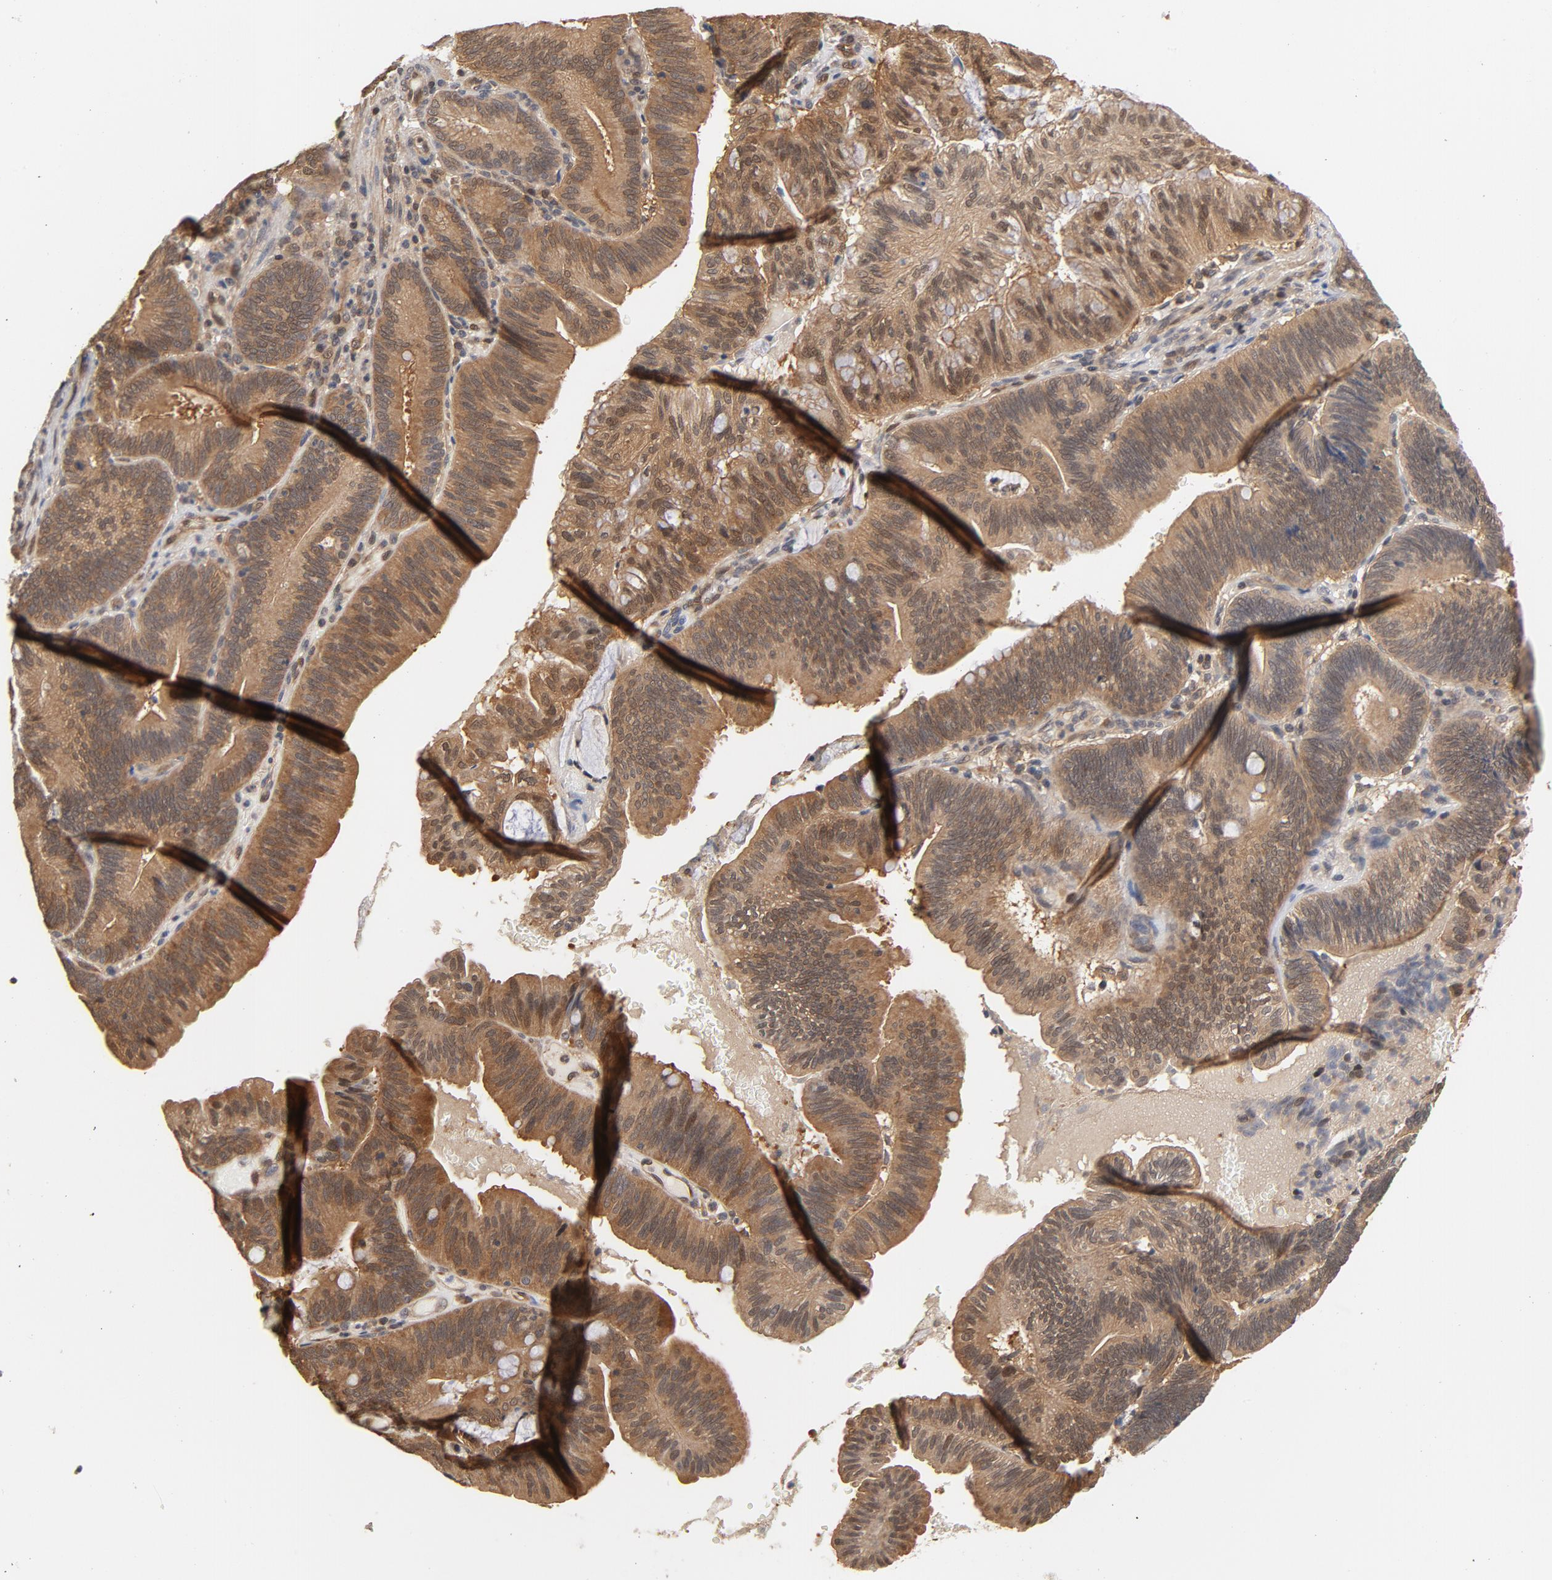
{"staining": {"intensity": "moderate", "quantity": ">75%", "location": "cytoplasmic/membranous"}, "tissue": "pancreatic cancer", "cell_type": "Tumor cells", "image_type": "cancer", "snomed": [{"axis": "morphology", "description": "Adenocarcinoma, NOS"}, {"axis": "topography", "description": "Pancreas"}], "caption": "An image of human pancreatic adenocarcinoma stained for a protein shows moderate cytoplasmic/membranous brown staining in tumor cells.", "gene": "CDC37", "patient": {"sex": "male", "age": 82}}